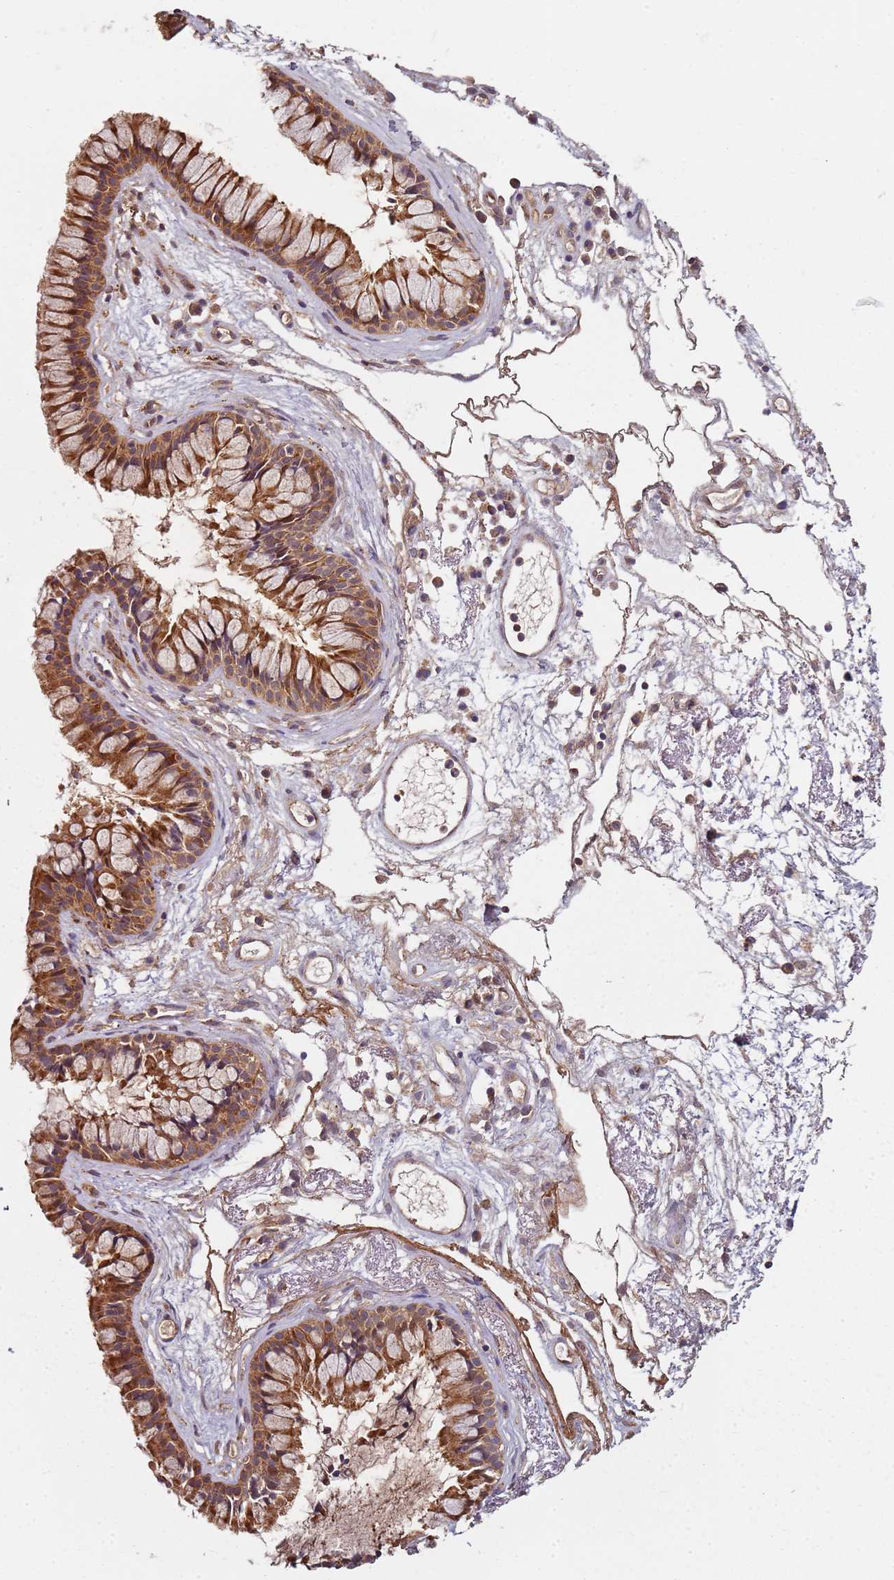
{"staining": {"intensity": "moderate", "quantity": ">75%", "location": "cytoplasmic/membranous"}, "tissue": "nasopharynx", "cell_type": "Respiratory epithelial cells", "image_type": "normal", "snomed": [{"axis": "morphology", "description": "Normal tissue, NOS"}, {"axis": "topography", "description": "Nasopharynx"}], "caption": "High-magnification brightfield microscopy of unremarkable nasopharynx stained with DAB (brown) and counterstained with hematoxylin (blue). respiratory epithelial cells exhibit moderate cytoplasmic/membranous positivity is identified in approximately>75% of cells.", "gene": "SCGB2B2", "patient": {"sex": "male", "age": 82}}